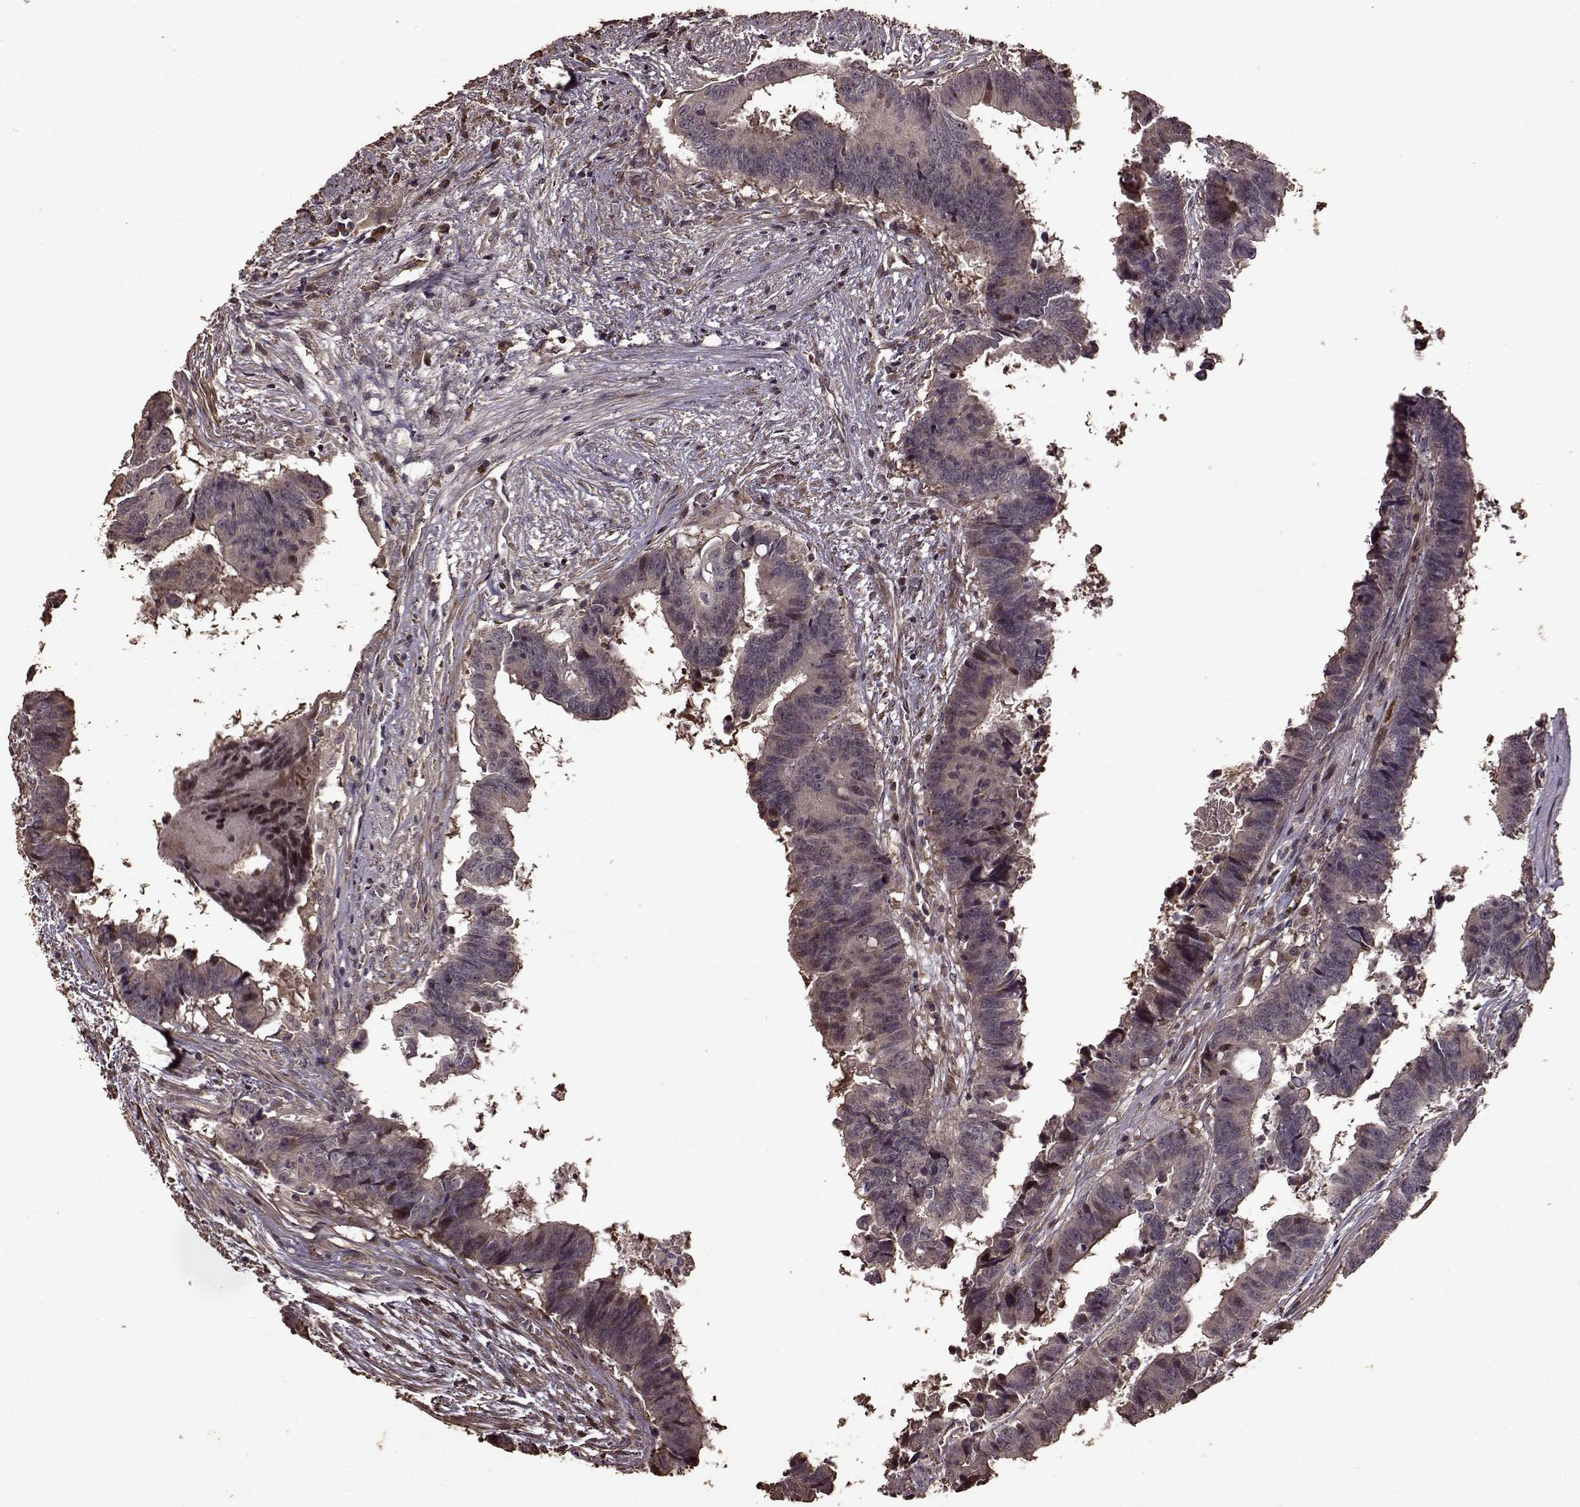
{"staining": {"intensity": "negative", "quantity": "none", "location": "none"}, "tissue": "colorectal cancer", "cell_type": "Tumor cells", "image_type": "cancer", "snomed": [{"axis": "morphology", "description": "Adenocarcinoma, NOS"}, {"axis": "topography", "description": "Colon"}], "caption": "High magnification brightfield microscopy of colorectal cancer (adenocarcinoma) stained with DAB (3,3'-diaminobenzidine) (brown) and counterstained with hematoxylin (blue): tumor cells show no significant staining. (DAB immunohistochemistry, high magnification).", "gene": "FBXW11", "patient": {"sex": "female", "age": 82}}